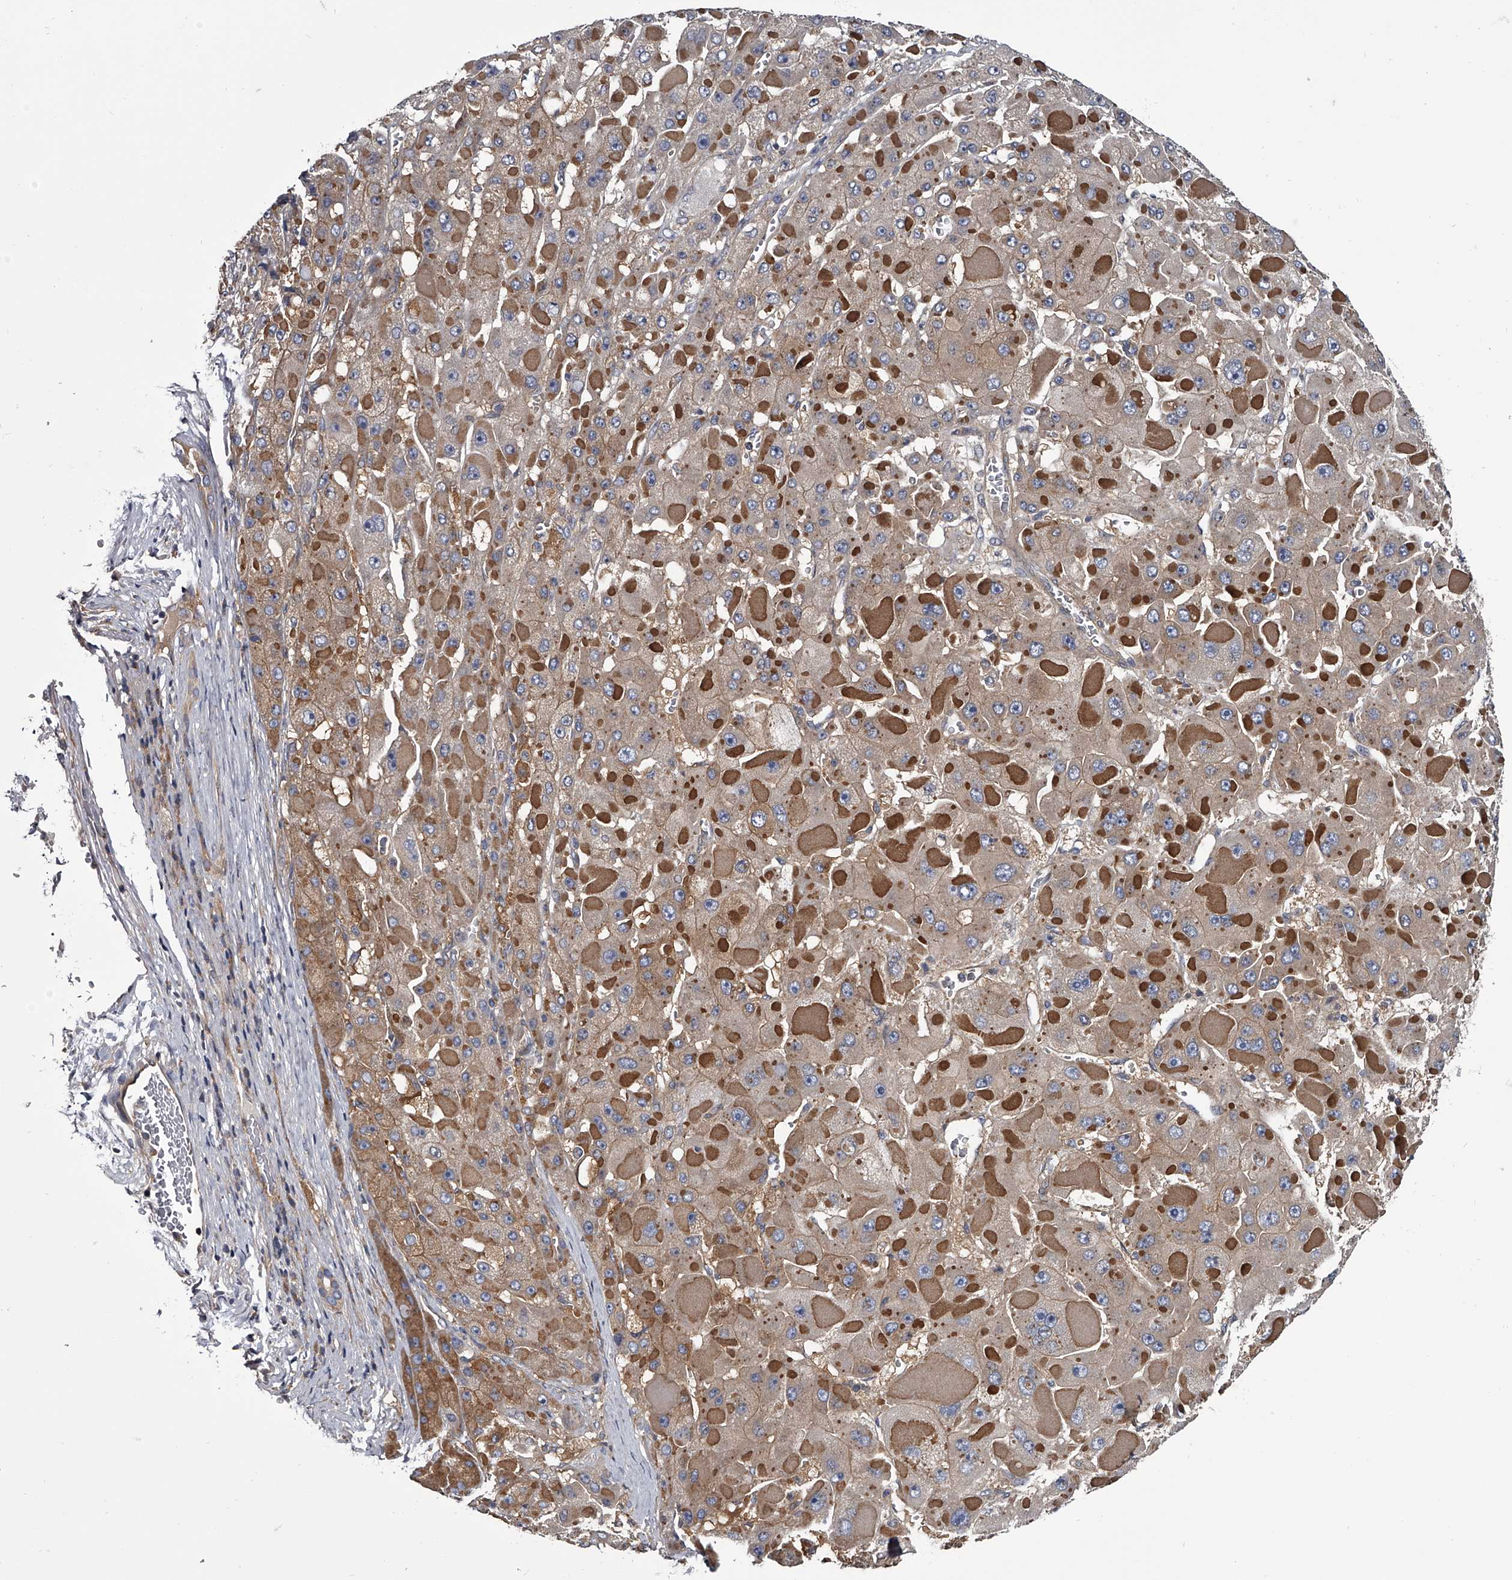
{"staining": {"intensity": "negative", "quantity": "none", "location": "none"}, "tissue": "liver cancer", "cell_type": "Tumor cells", "image_type": "cancer", "snomed": [{"axis": "morphology", "description": "Carcinoma, Hepatocellular, NOS"}, {"axis": "topography", "description": "Liver"}], "caption": "An image of human liver cancer (hepatocellular carcinoma) is negative for staining in tumor cells. The staining was performed using DAB (3,3'-diaminobenzidine) to visualize the protein expression in brown, while the nuclei were stained in blue with hematoxylin (Magnification: 20x).", "gene": "GAPVD1", "patient": {"sex": "female", "age": 73}}